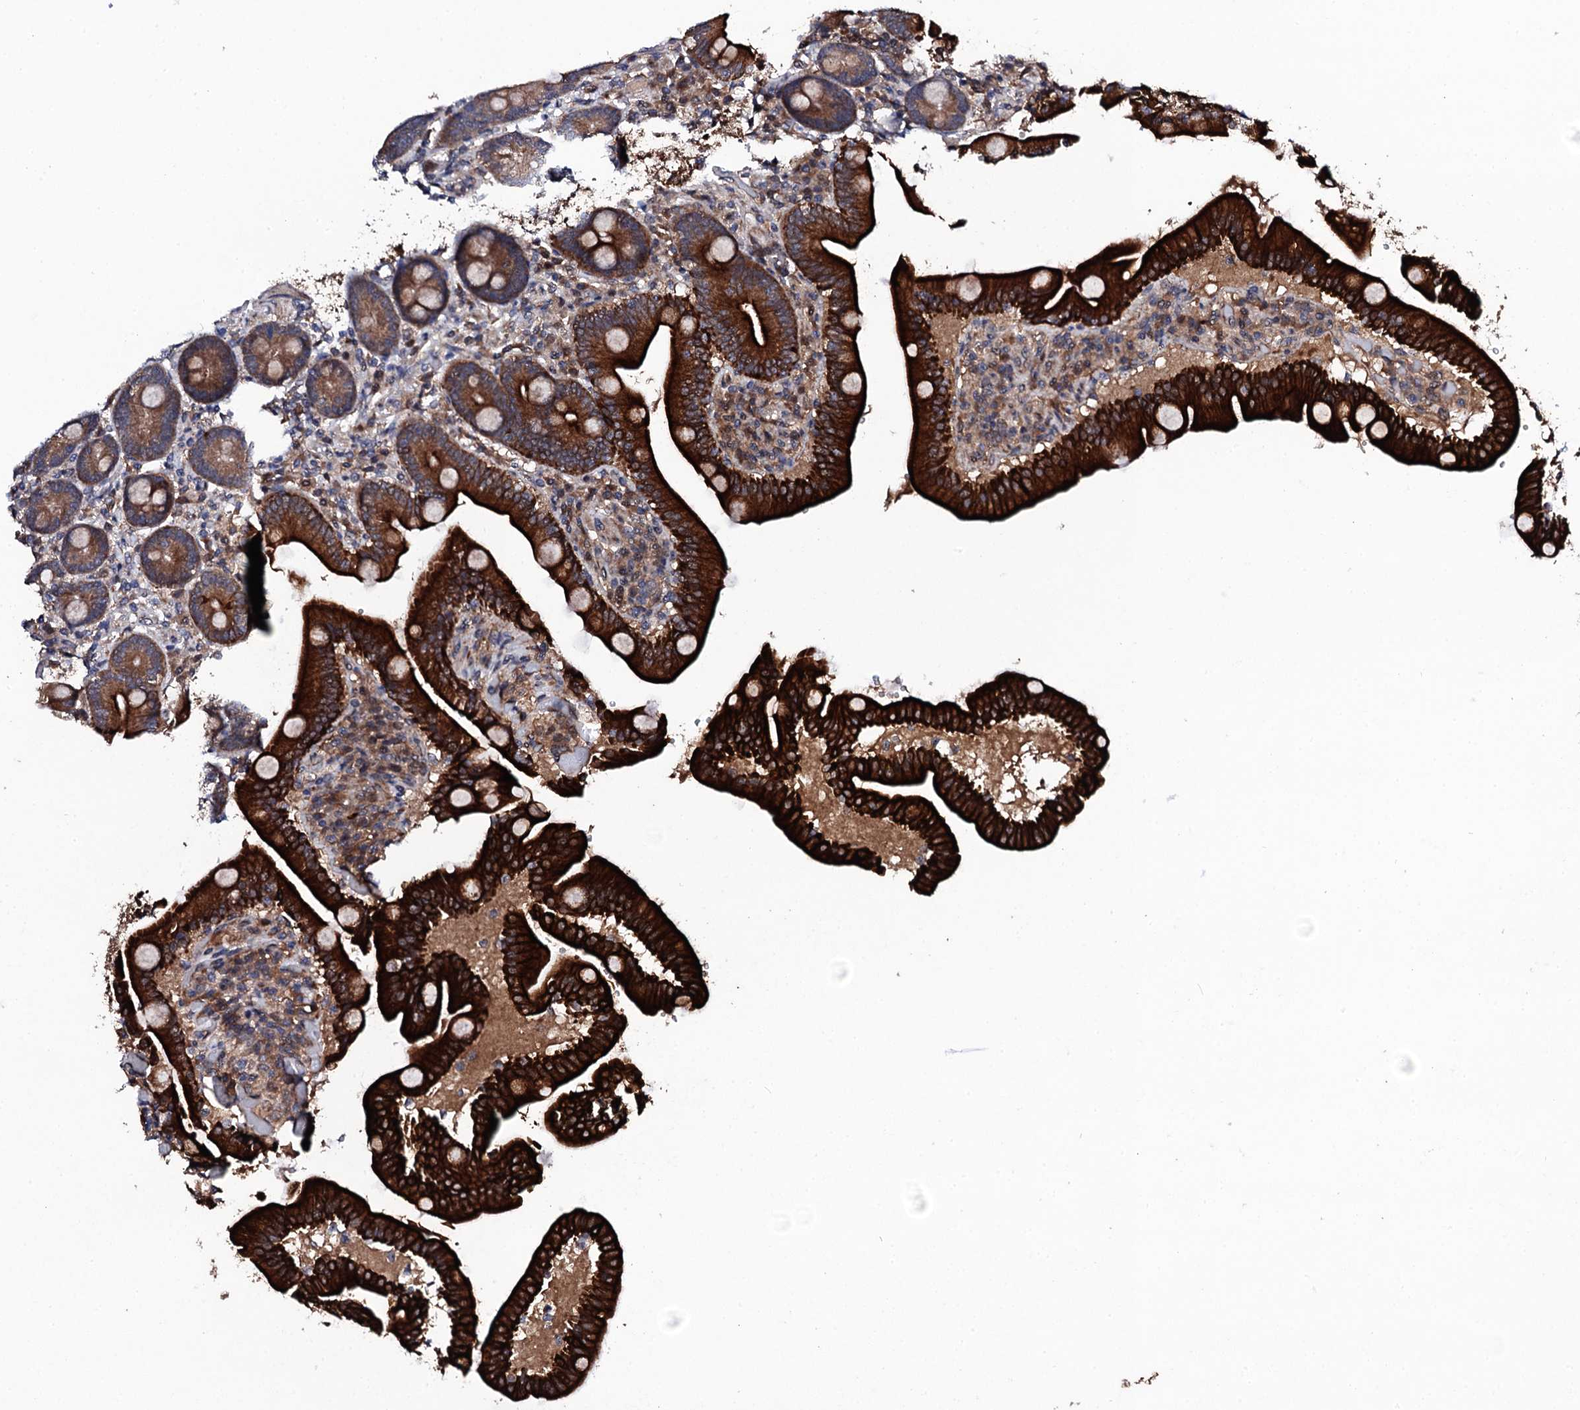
{"staining": {"intensity": "strong", "quantity": ">75%", "location": "cytoplasmic/membranous"}, "tissue": "duodenum", "cell_type": "Glandular cells", "image_type": "normal", "snomed": [{"axis": "morphology", "description": "Normal tissue, NOS"}, {"axis": "topography", "description": "Duodenum"}], "caption": "Immunohistochemistry (DAB) staining of normal duodenum reveals strong cytoplasmic/membranous protein staining in about >75% of glandular cells.", "gene": "IP6K1", "patient": {"sex": "female", "age": 62}}